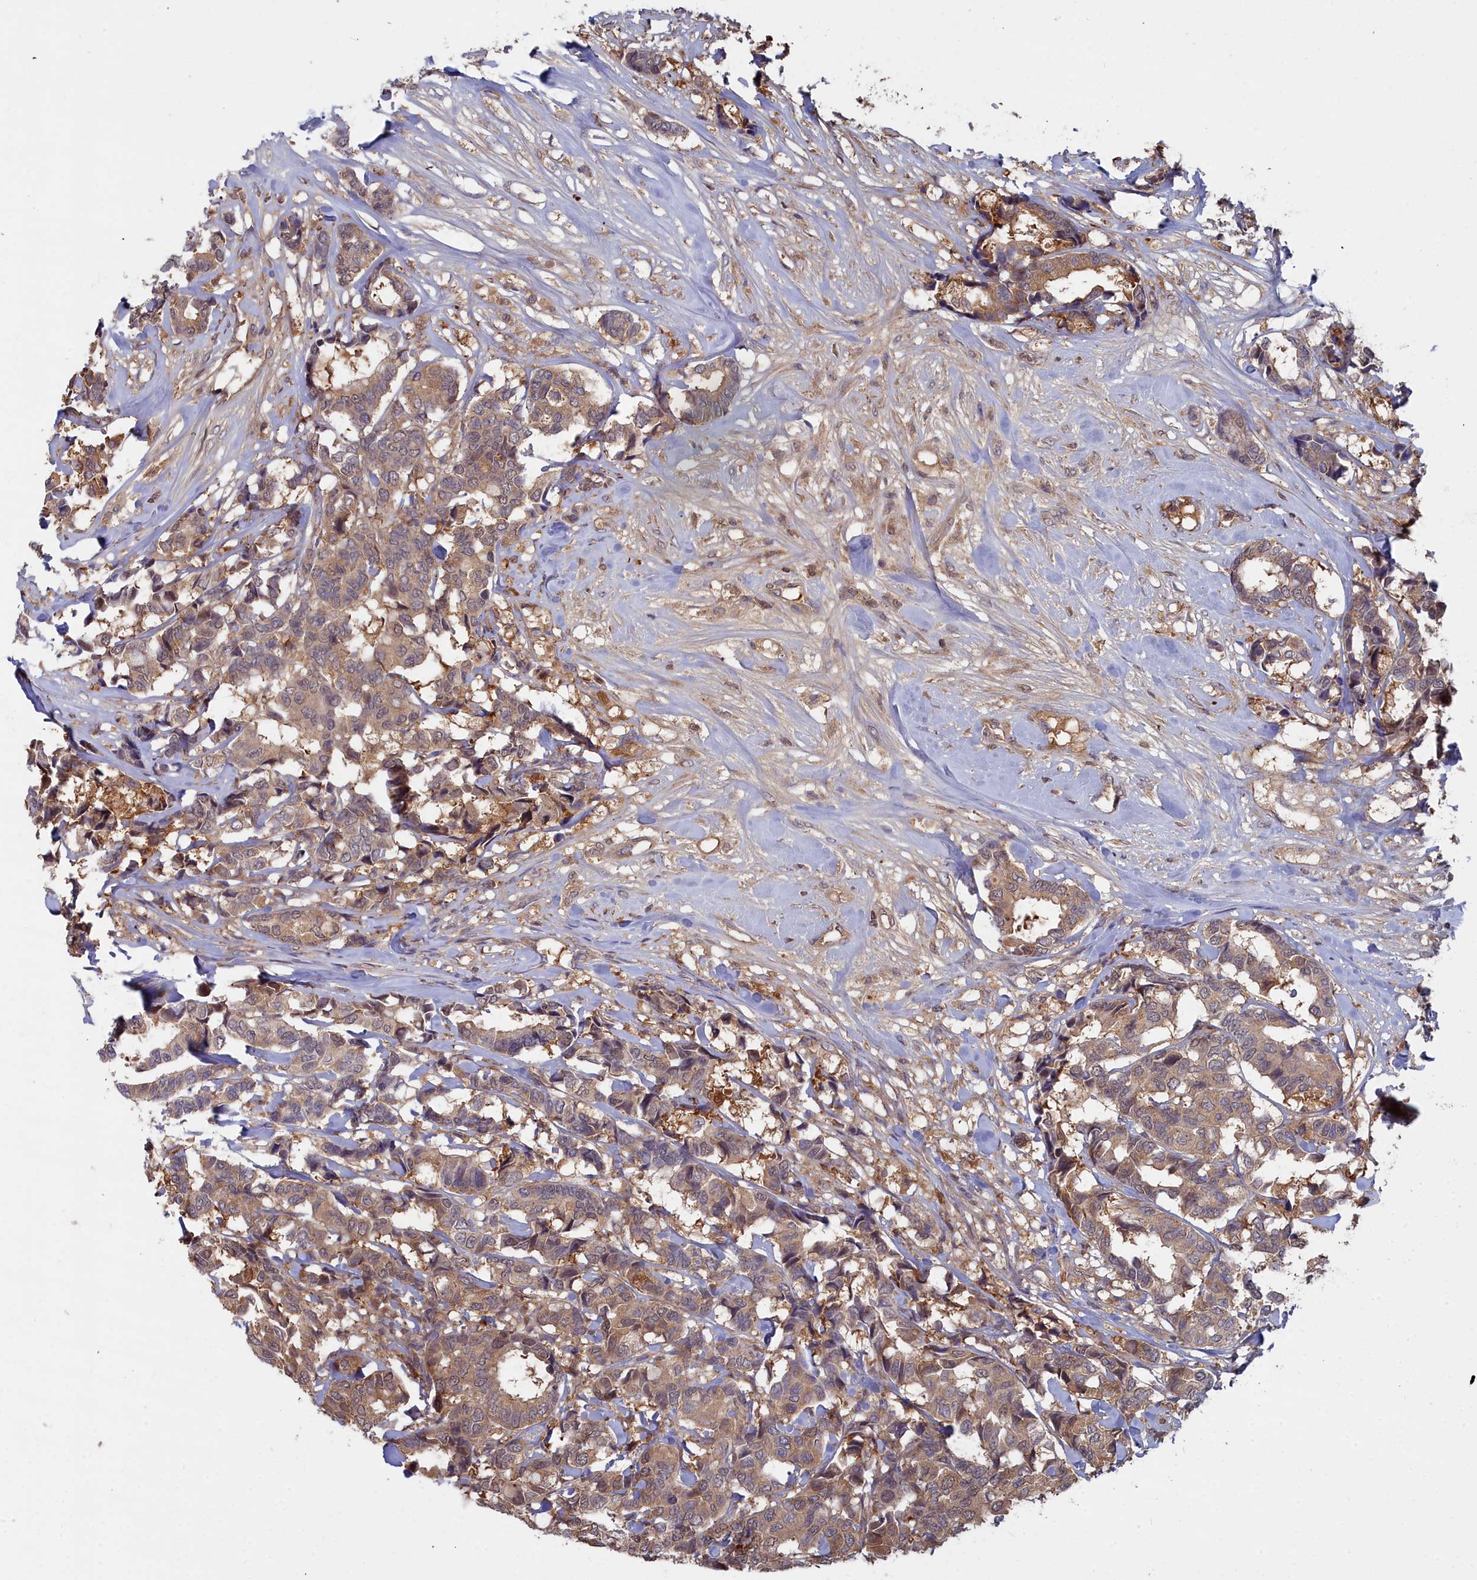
{"staining": {"intensity": "moderate", "quantity": ">75%", "location": "cytoplasmic/membranous"}, "tissue": "breast cancer", "cell_type": "Tumor cells", "image_type": "cancer", "snomed": [{"axis": "morphology", "description": "Normal tissue, NOS"}, {"axis": "morphology", "description": "Duct carcinoma"}, {"axis": "topography", "description": "Breast"}], "caption": "A brown stain highlights moderate cytoplasmic/membranous expression of a protein in human infiltrating ductal carcinoma (breast) tumor cells. The protein of interest is stained brown, and the nuclei are stained in blue (DAB (3,3'-diaminobenzidine) IHC with brightfield microscopy, high magnification).", "gene": "GFRA2", "patient": {"sex": "female", "age": 87}}